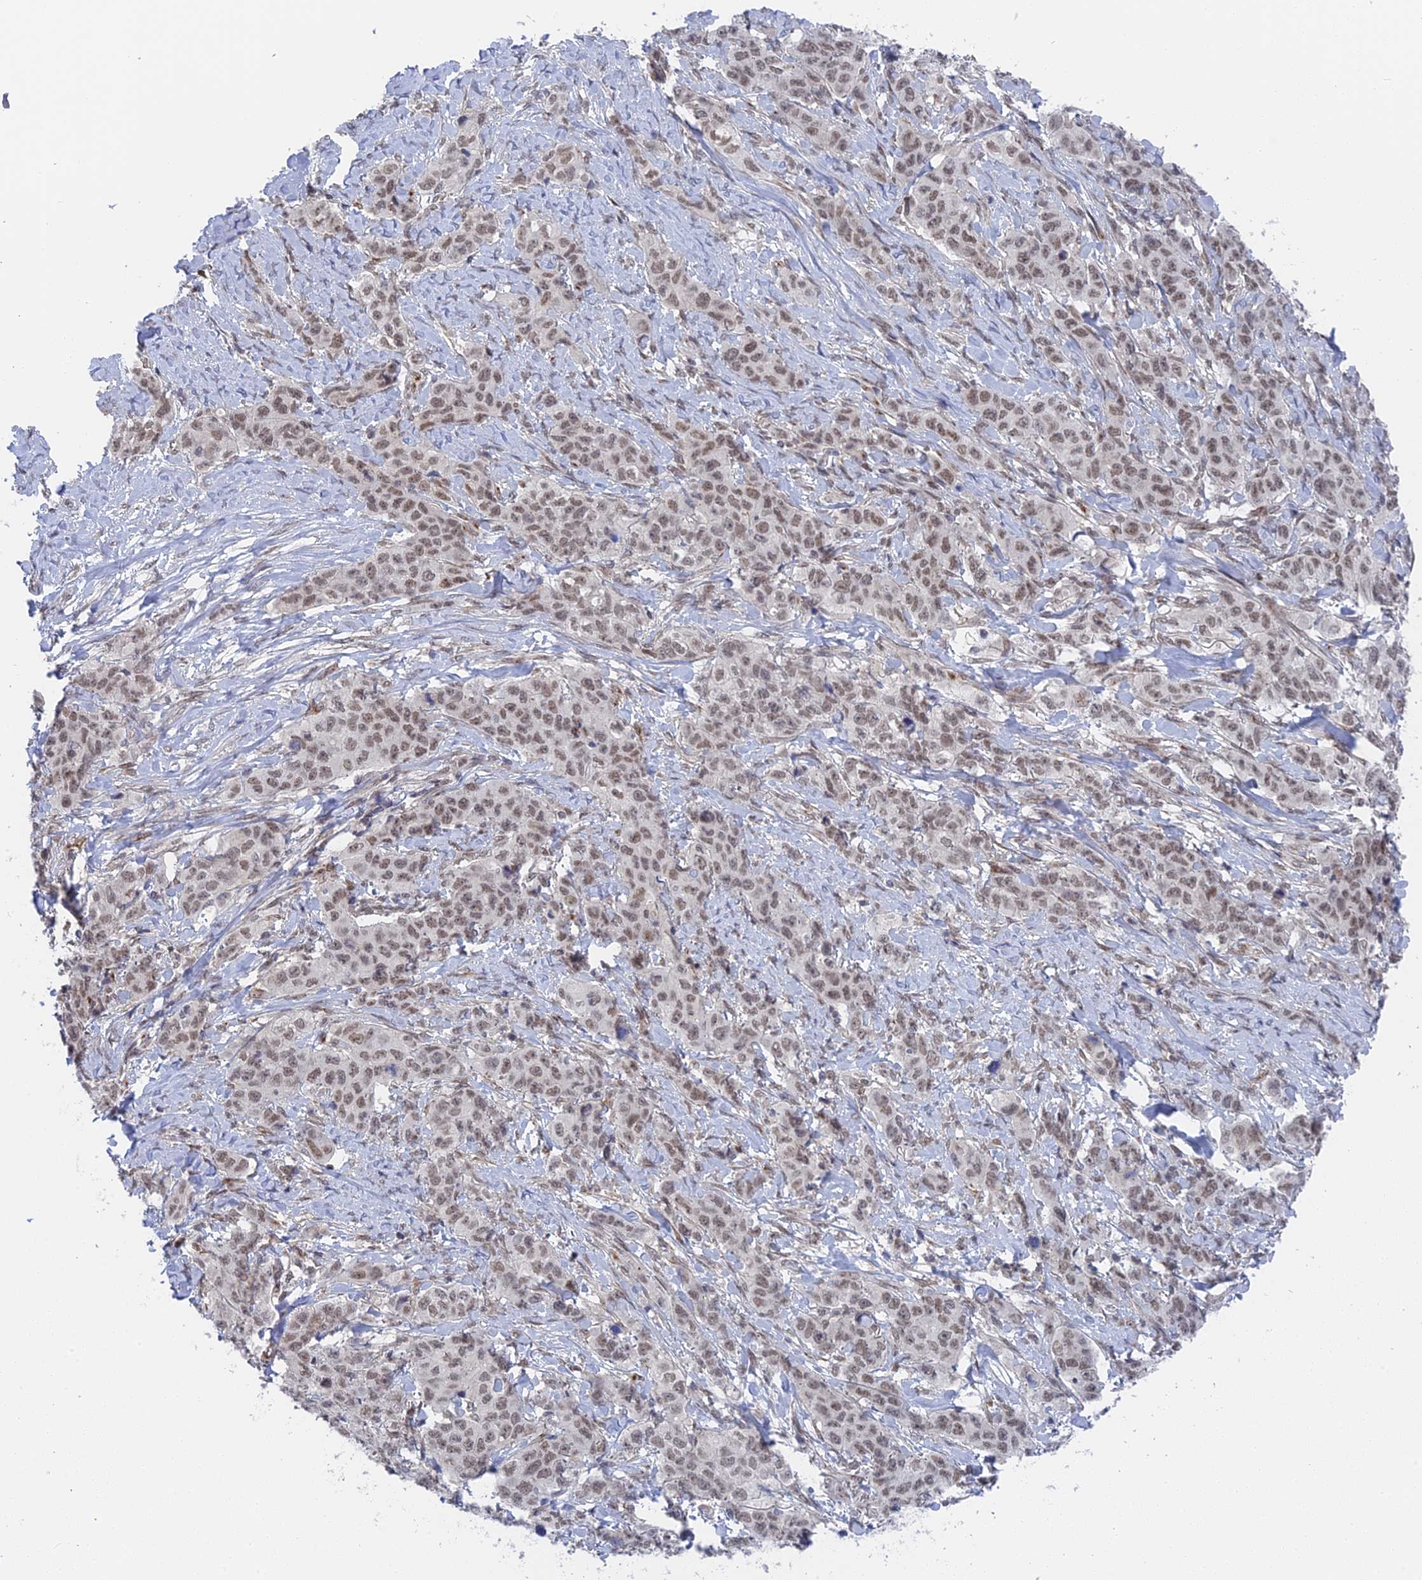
{"staining": {"intensity": "moderate", "quantity": ">75%", "location": "nuclear"}, "tissue": "stomach cancer", "cell_type": "Tumor cells", "image_type": "cancer", "snomed": [{"axis": "morphology", "description": "Adenocarcinoma, NOS"}, {"axis": "topography", "description": "Stomach"}], "caption": "High-power microscopy captured an immunohistochemistry micrograph of adenocarcinoma (stomach), revealing moderate nuclear positivity in approximately >75% of tumor cells.", "gene": "CCDC85A", "patient": {"sex": "male", "age": 48}}